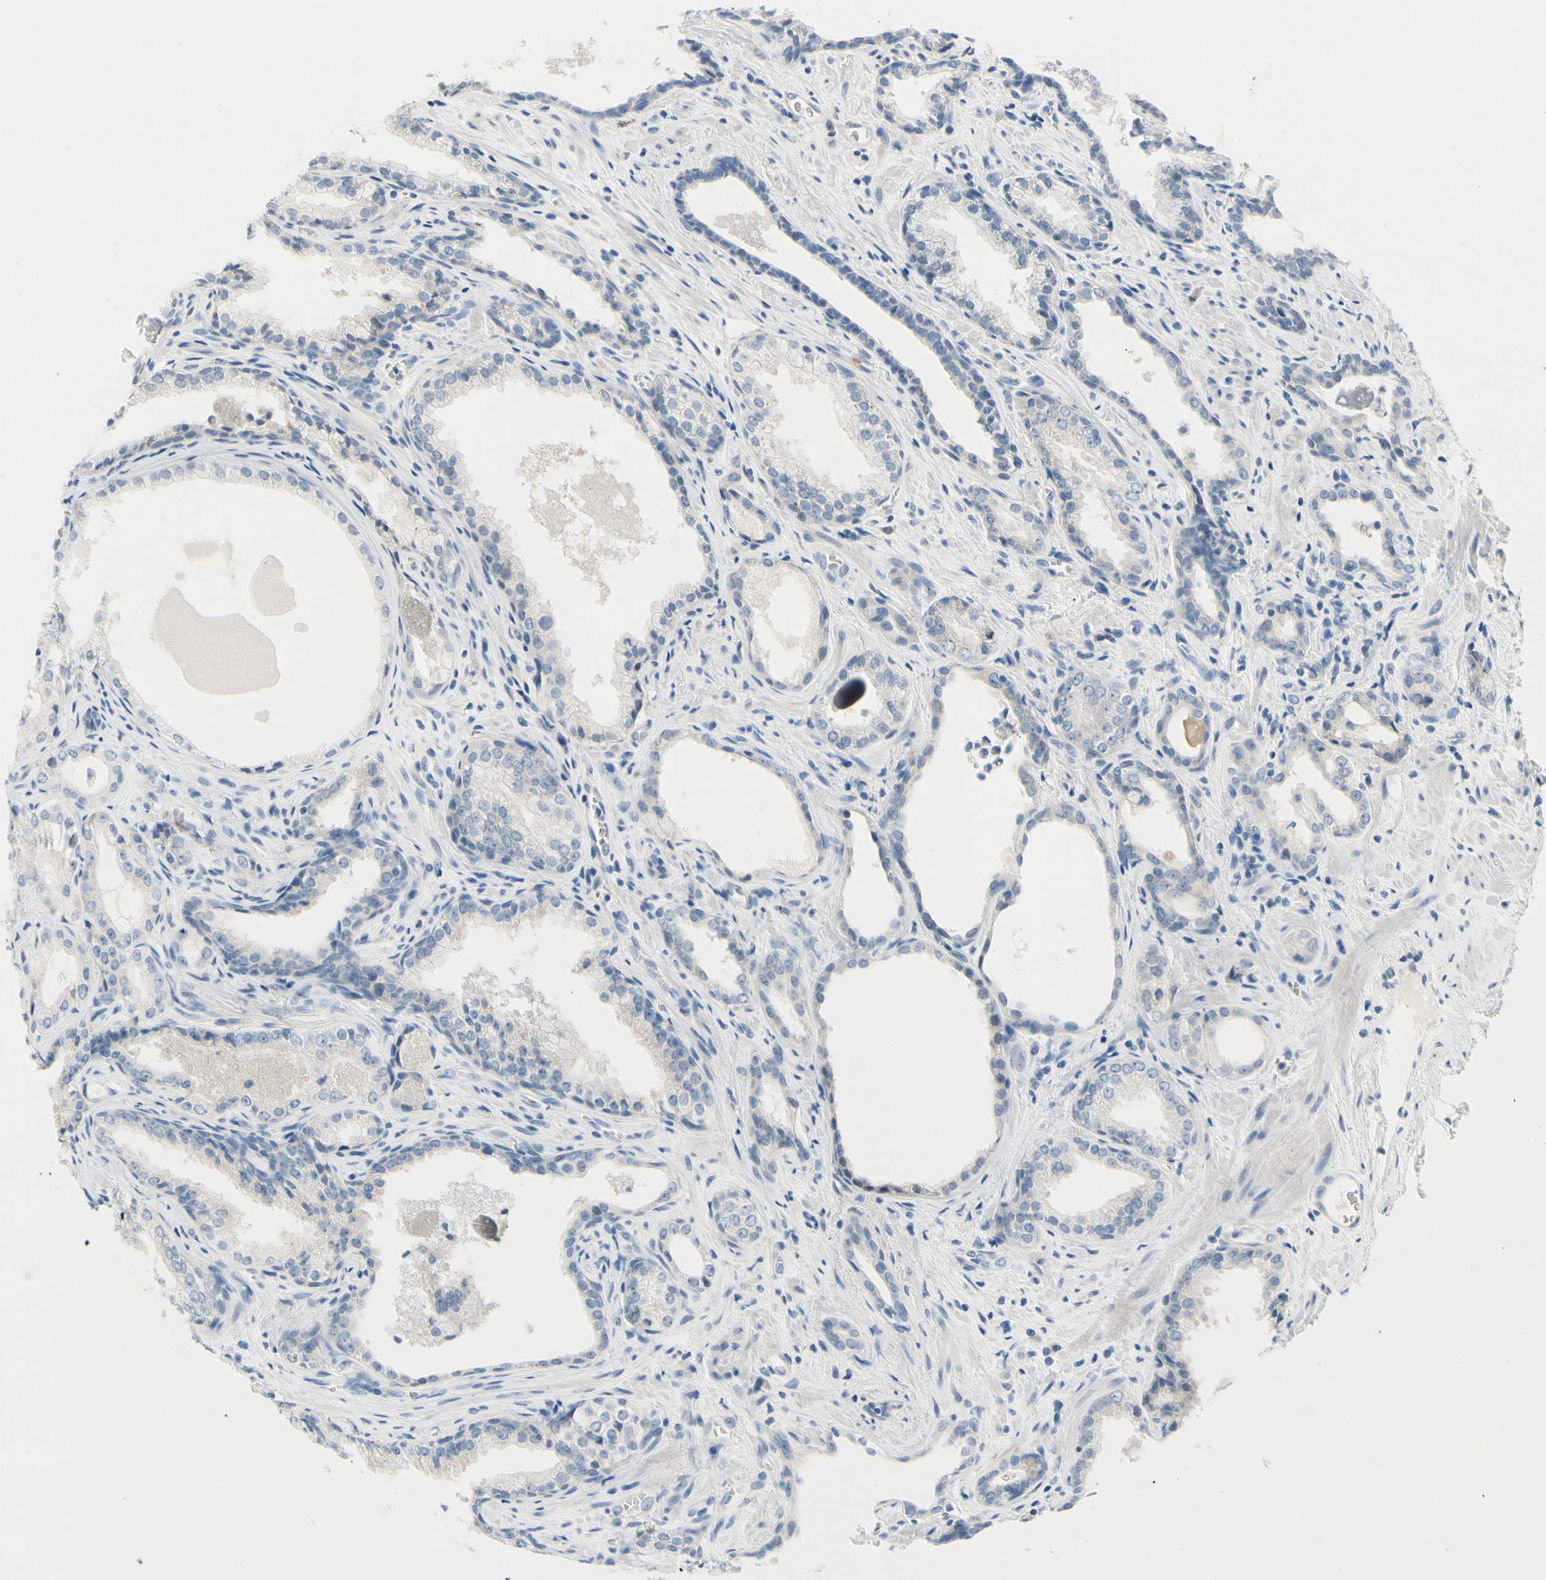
{"staining": {"intensity": "negative", "quantity": "none", "location": "none"}, "tissue": "prostate cancer", "cell_type": "Tumor cells", "image_type": "cancer", "snomed": [{"axis": "morphology", "description": "Adenocarcinoma, Low grade"}, {"axis": "topography", "description": "Prostate"}], "caption": "Photomicrograph shows no protein positivity in tumor cells of prostate cancer (adenocarcinoma (low-grade)) tissue.", "gene": "FCER2", "patient": {"sex": "male", "age": 60}}